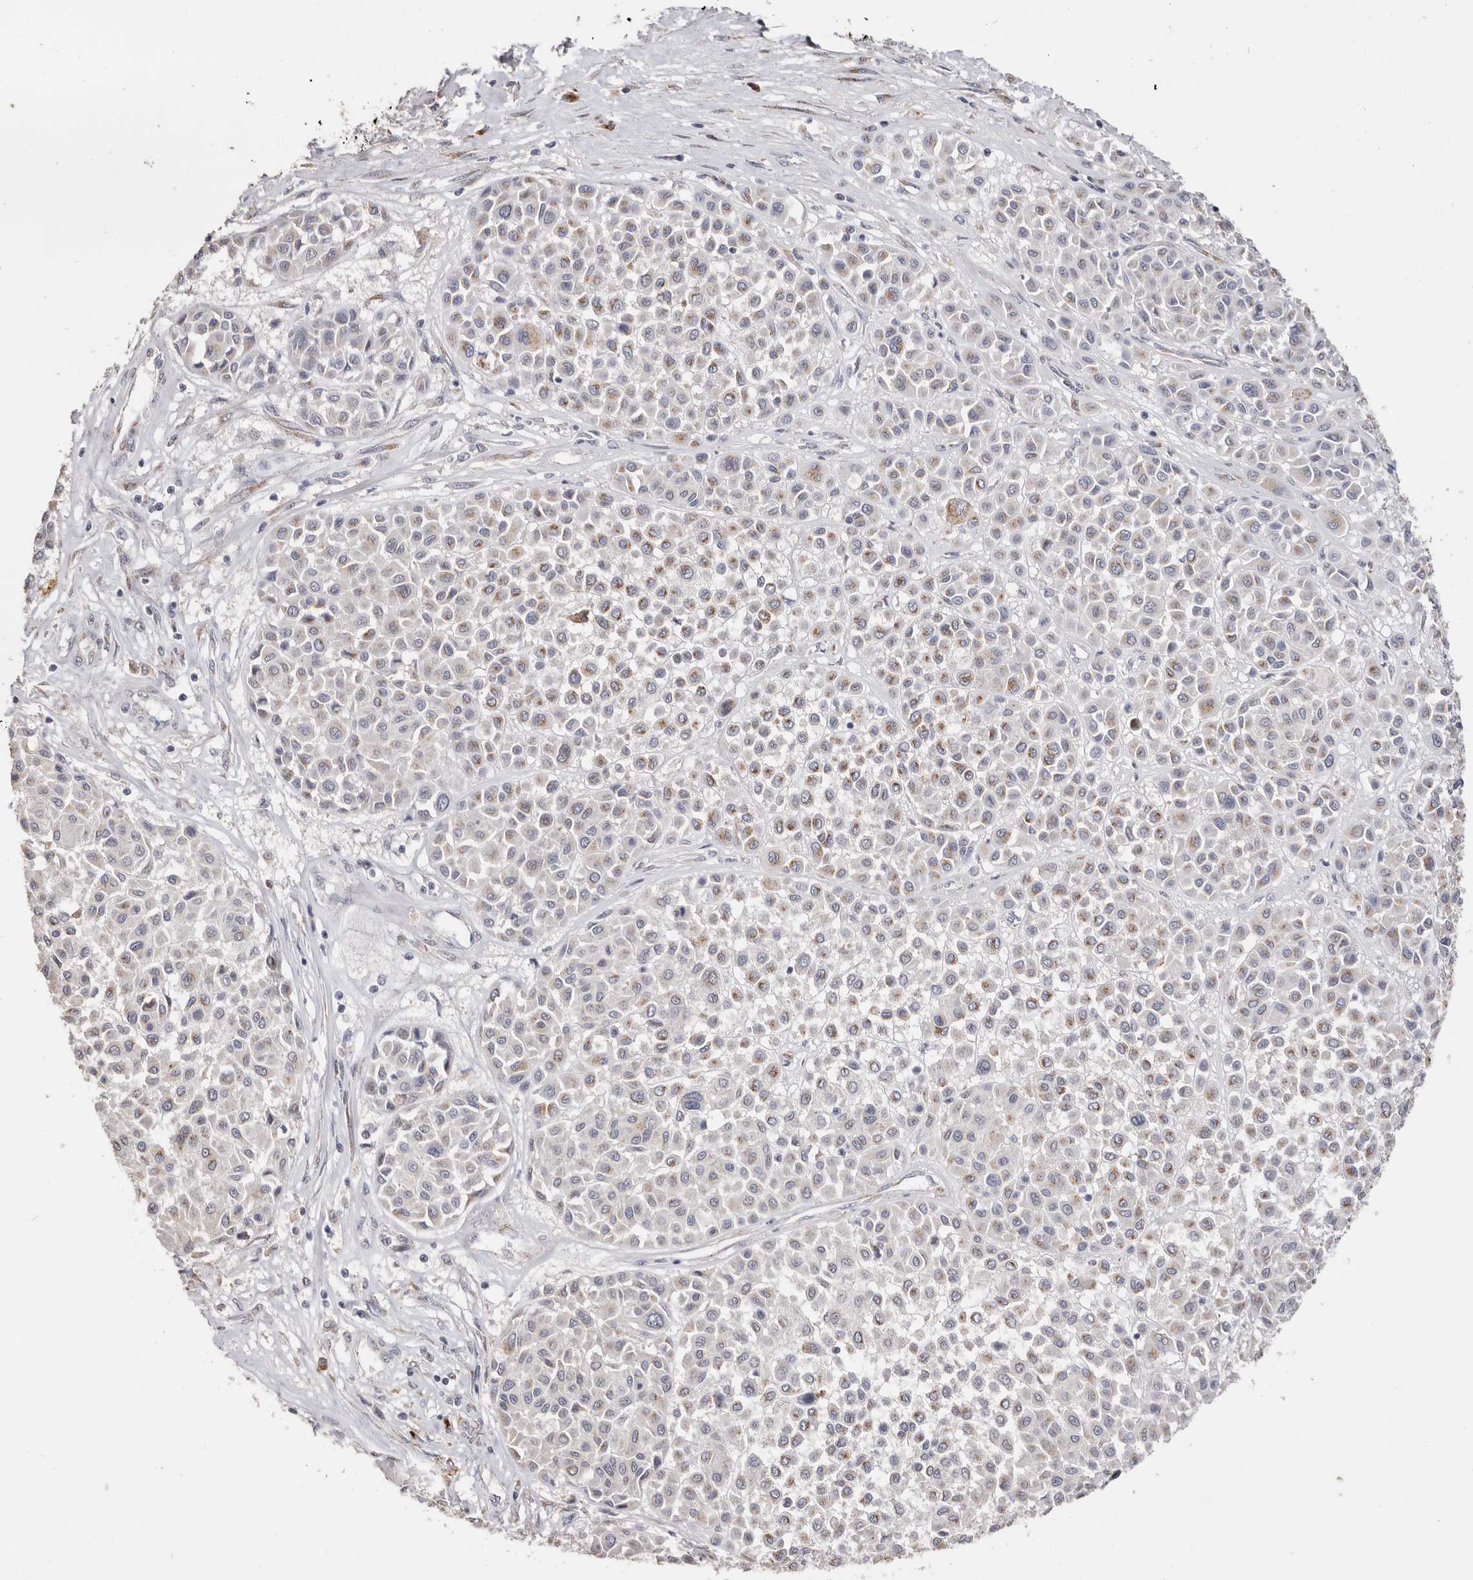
{"staining": {"intensity": "moderate", "quantity": "25%-75%", "location": "cytoplasmic/membranous"}, "tissue": "melanoma", "cell_type": "Tumor cells", "image_type": "cancer", "snomed": [{"axis": "morphology", "description": "Malignant melanoma, Metastatic site"}, {"axis": "topography", "description": "Soft tissue"}], "caption": "Human melanoma stained with a protein marker reveals moderate staining in tumor cells.", "gene": "LGALS7B", "patient": {"sex": "male", "age": 41}}